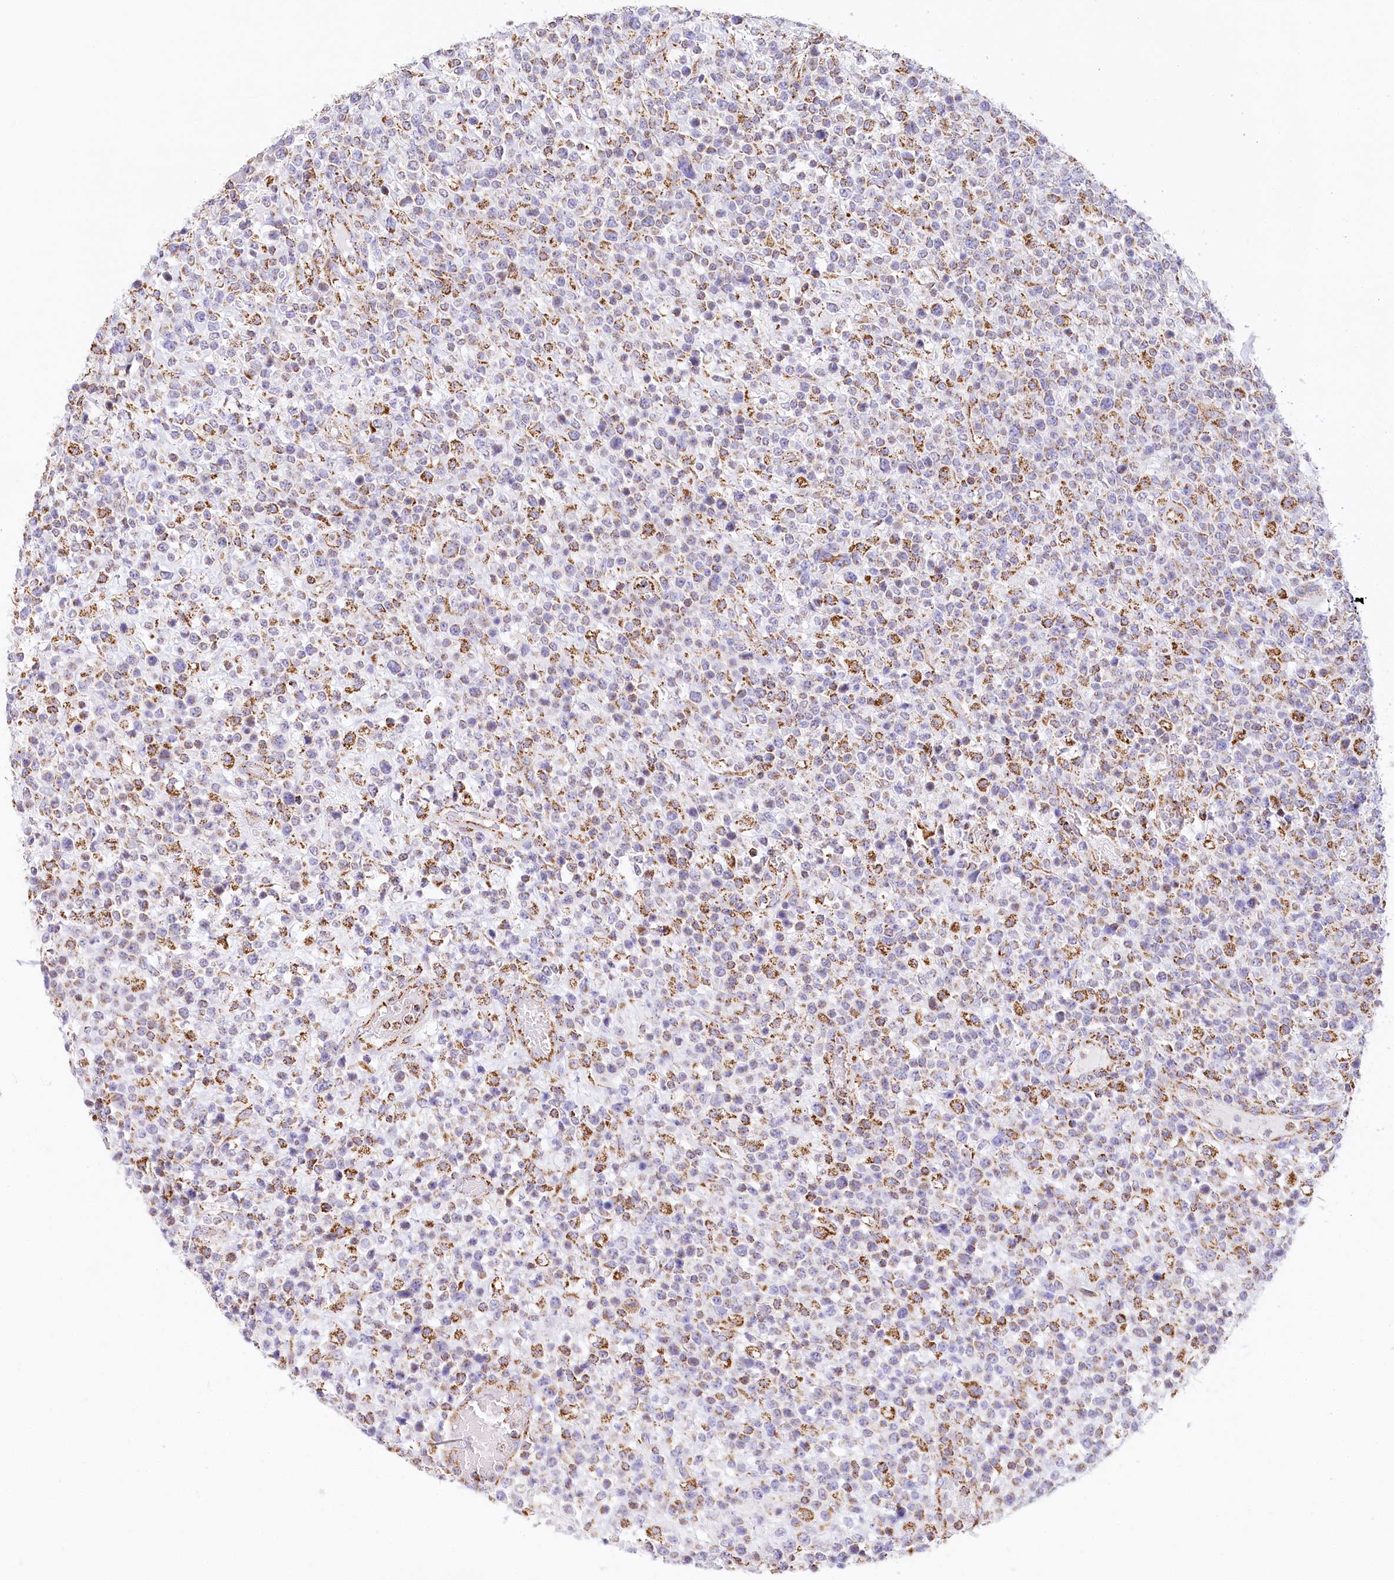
{"staining": {"intensity": "strong", "quantity": "25%-75%", "location": "cytoplasmic/membranous"}, "tissue": "lymphoma", "cell_type": "Tumor cells", "image_type": "cancer", "snomed": [{"axis": "morphology", "description": "Malignant lymphoma, non-Hodgkin's type, High grade"}, {"axis": "topography", "description": "Colon"}], "caption": "IHC (DAB) staining of human high-grade malignant lymphoma, non-Hodgkin's type demonstrates strong cytoplasmic/membranous protein staining in about 25%-75% of tumor cells. Using DAB (3,3'-diaminobenzidine) (brown) and hematoxylin (blue) stains, captured at high magnification using brightfield microscopy.", "gene": "LSS", "patient": {"sex": "female", "age": 53}}